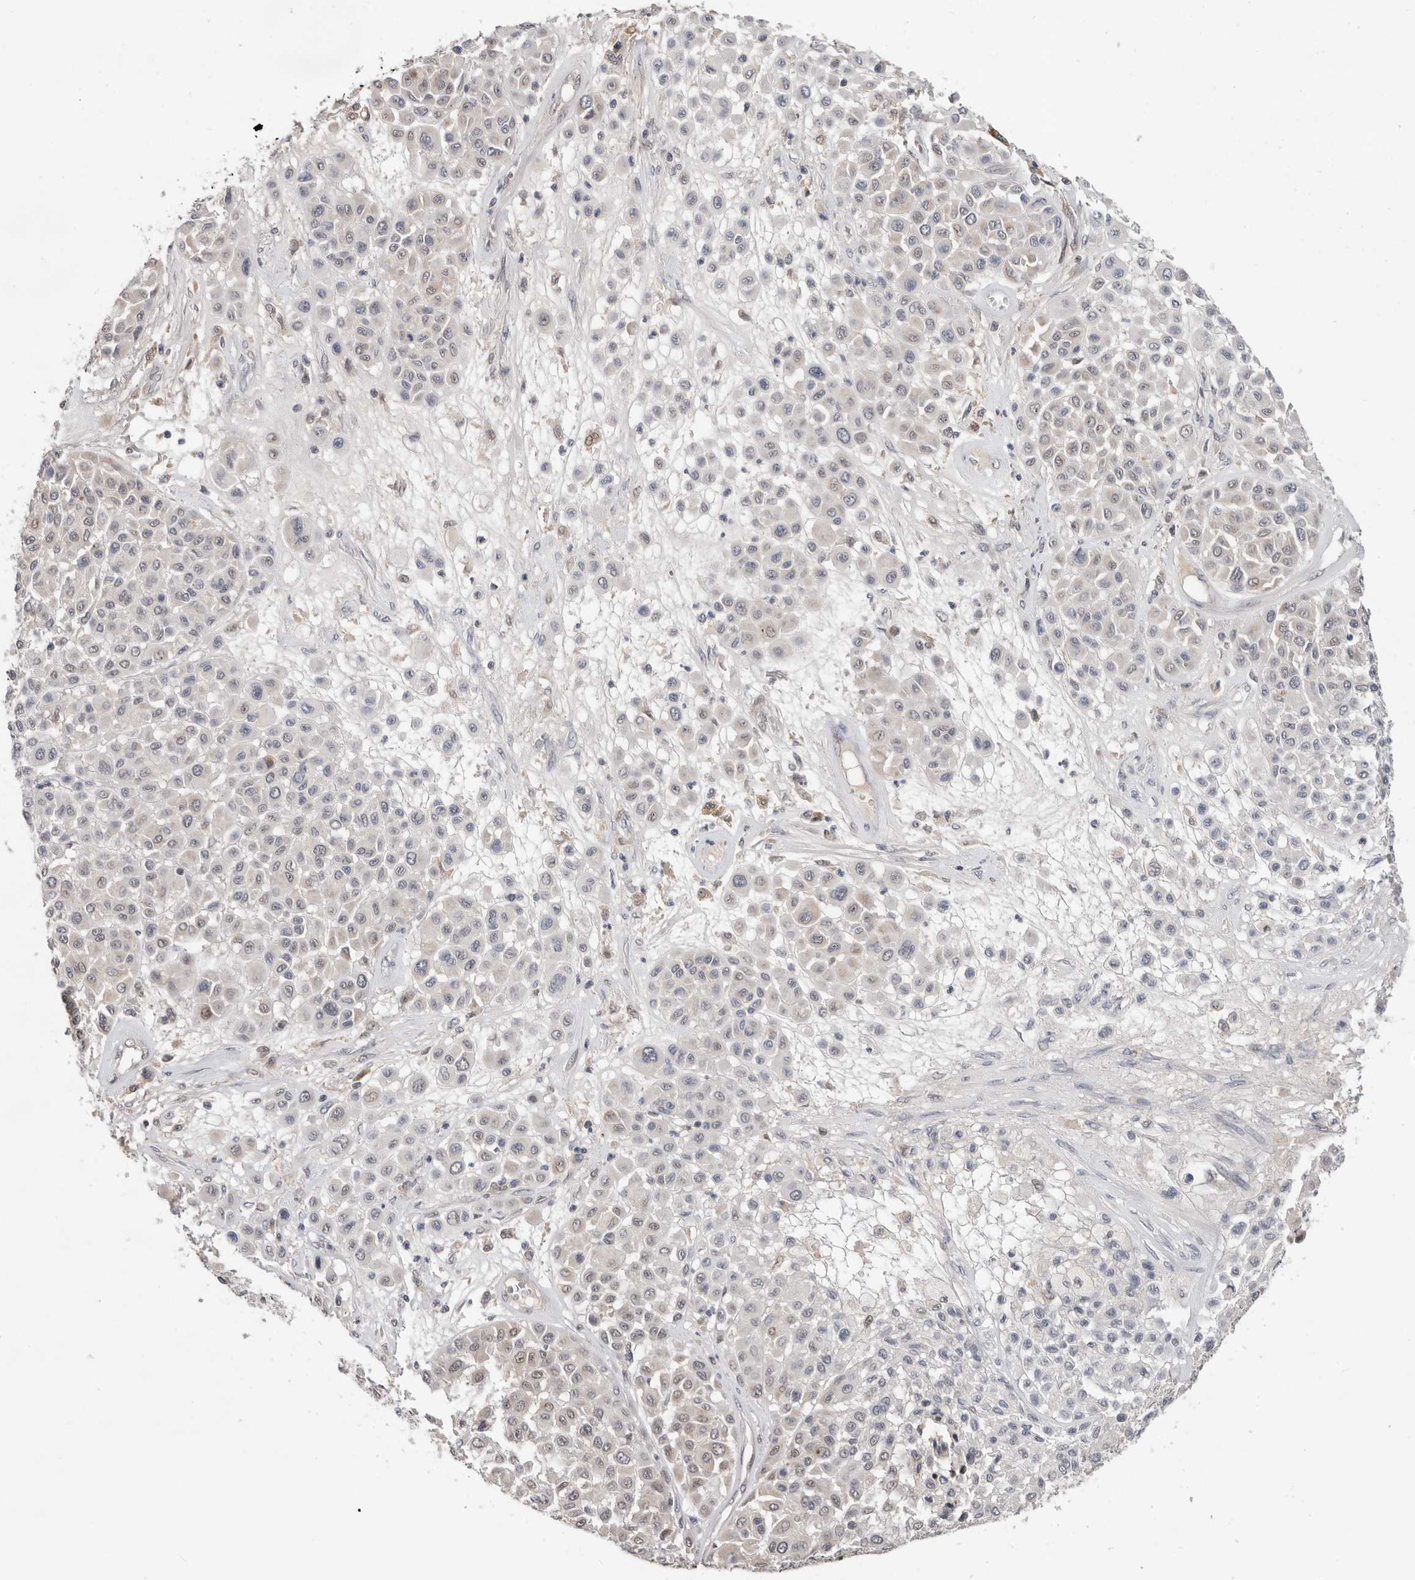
{"staining": {"intensity": "negative", "quantity": "none", "location": "none"}, "tissue": "melanoma", "cell_type": "Tumor cells", "image_type": "cancer", "snomed": [{"axis": "morphology", "description": "Malignant melanoma, Metastatic site"}, {"axis": "topography", "description": "Soft tissue"}], "caption": "Human malignant melanoma (metastatic site) stained for a protein using IHC demonstrates no positivity in tumor cells.", "gene": "BRCA2", "patient": {"sex": "male", "age": 41}}